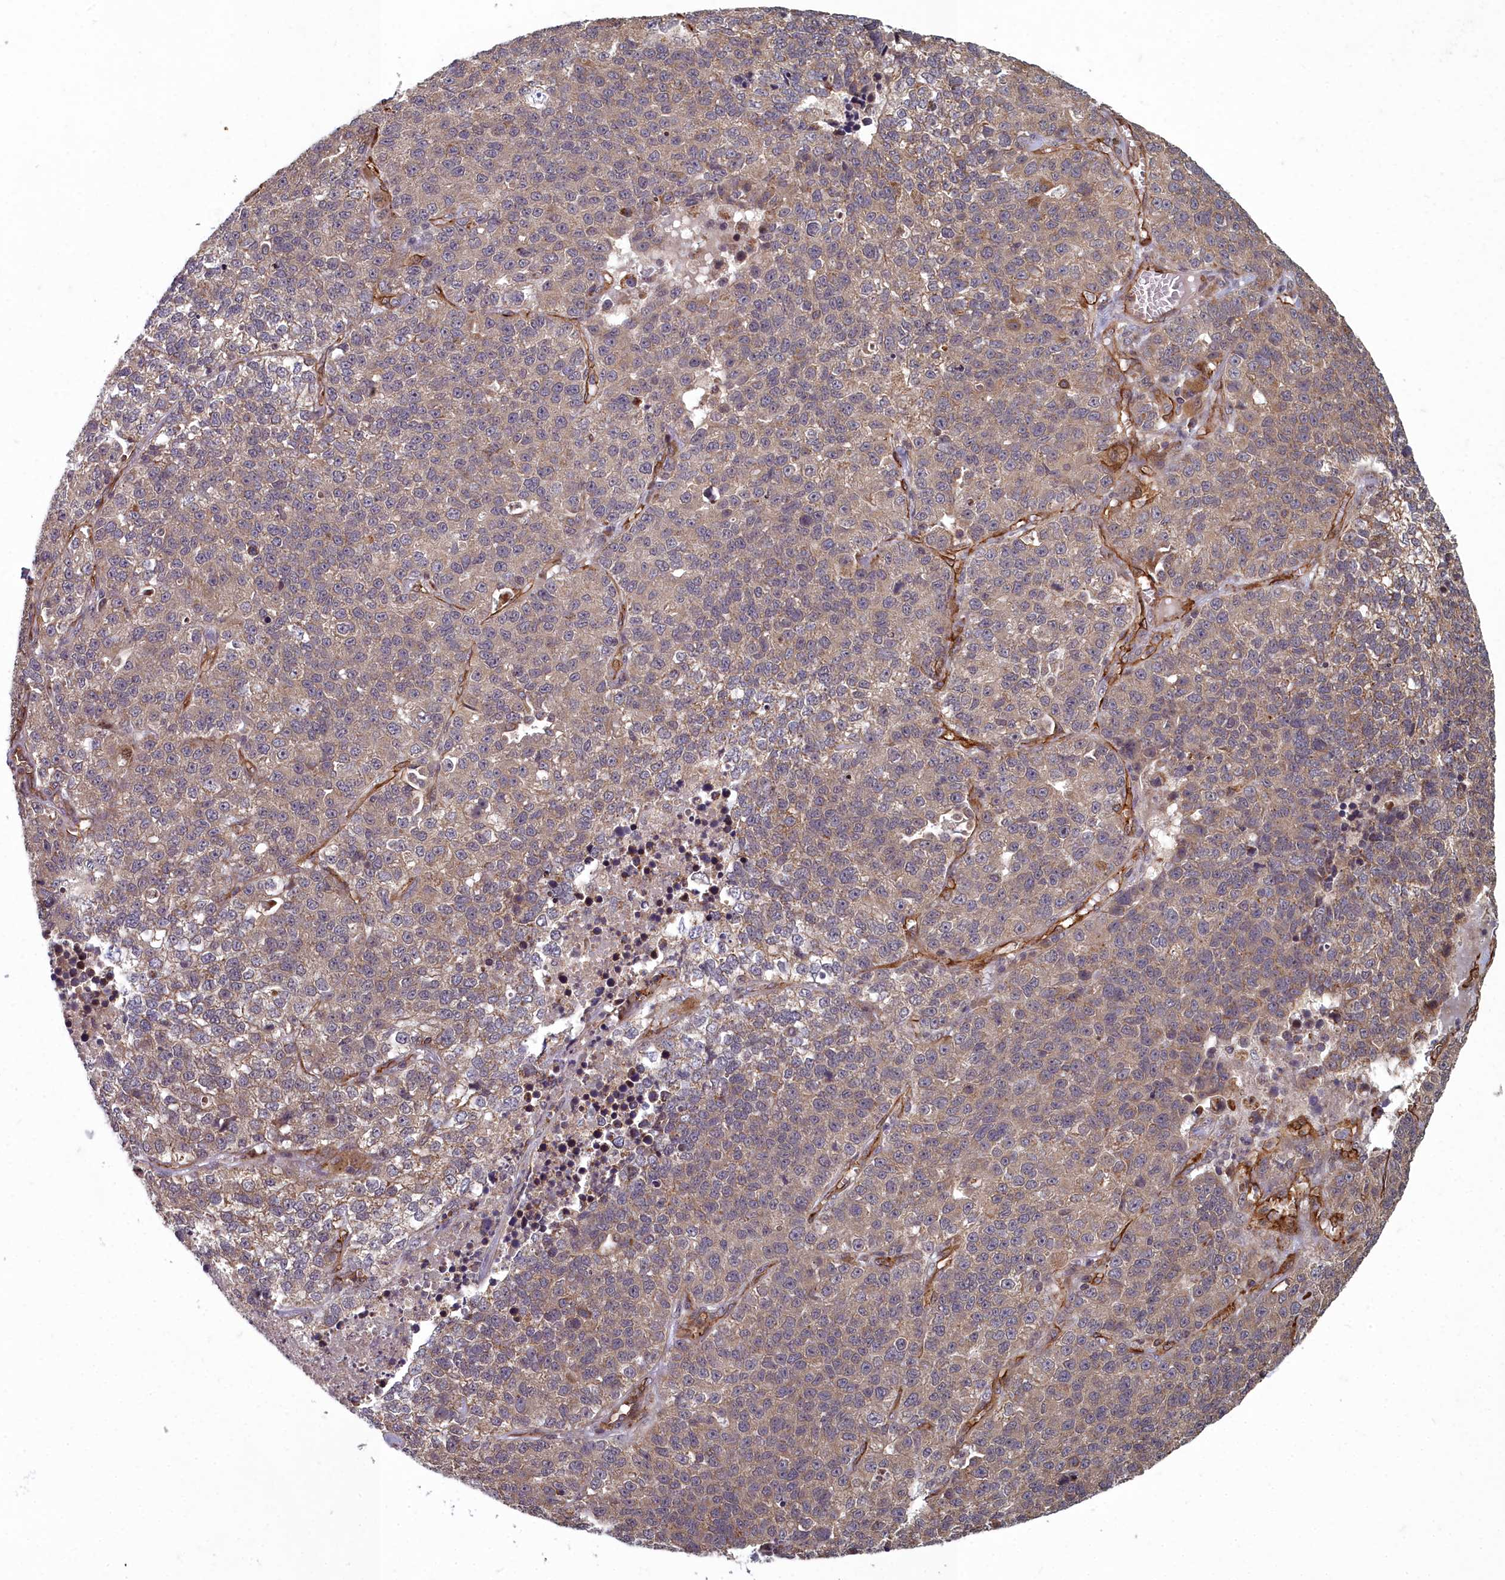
{"staining": {"intensity": "weak", "quantity": "25%-75%", "location": "cytoplasmic/membranous"}, "tissue": "lung cancer", "cell_type": "Tumor cells", "image_type": "cancer", "snomed": [{"axis": "morphology", "description": "Adenocarcinoma, NOS"}, {"axis": "topography", "description": "Lung"}], "caption": "Human lung cancer stained for a protein (brown) shows weak cytoplasmic/membranous positive expression in about 25%-75% of tumor cells.", "gene": "TSPYL4", "patient": {"sex": "male", "age": 49}}